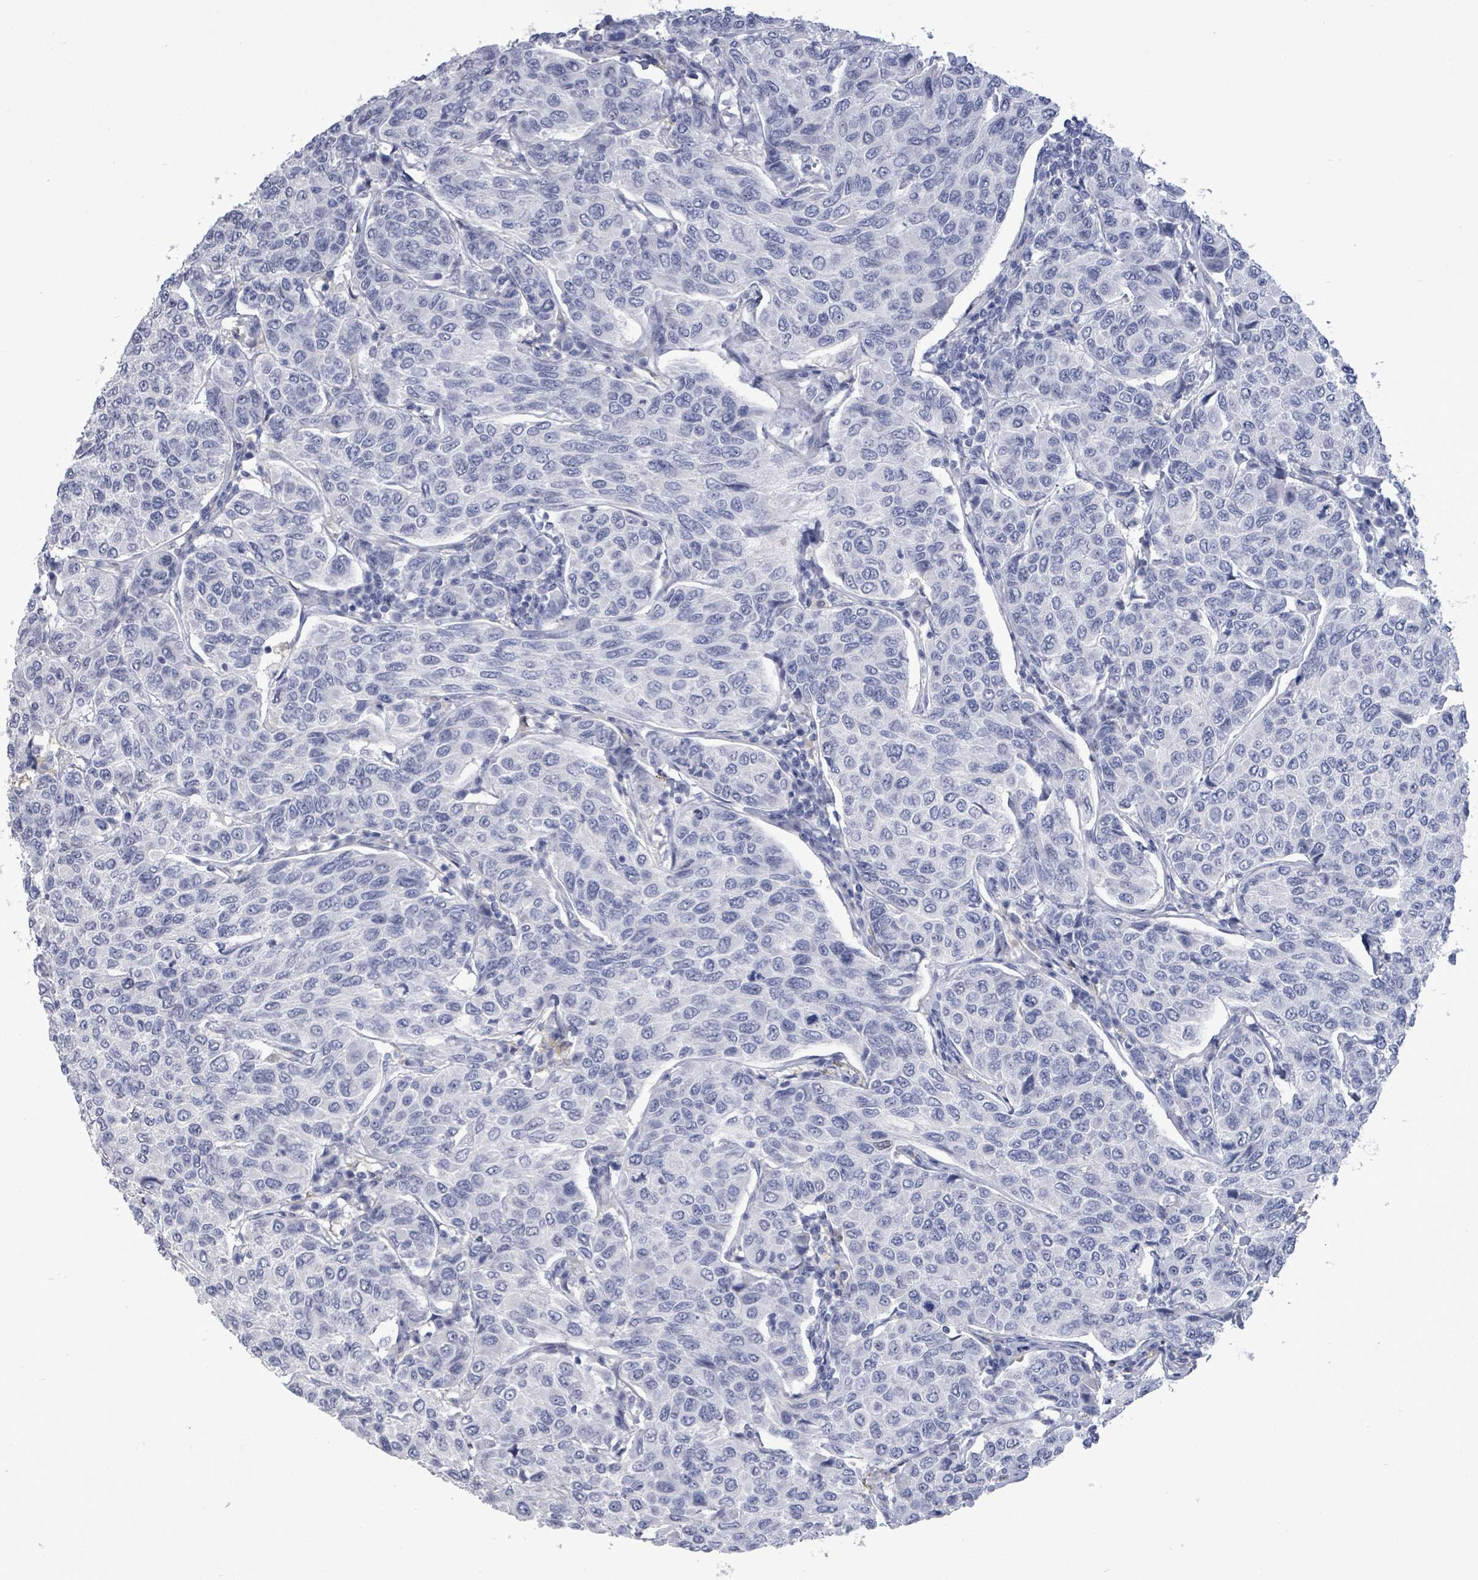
{"staining": {"intensity": "negative", "quantity": "none", "location": "none"}, "tissue": "breast cancer", "cell_type": "Tumor cells", "image_type": "cancer", "snomed": [{"axis": "morphology", "description": "Duct carcinoma"}, {"axis": "topography", "description": "Breast"}], "caption": "This is an IHC micrograph of breast cancer (intraductal carcinoma). There is no positivity in tumor cells.", "gene": "CT45A5", "patient": {"sex": "female", "age": 55}}